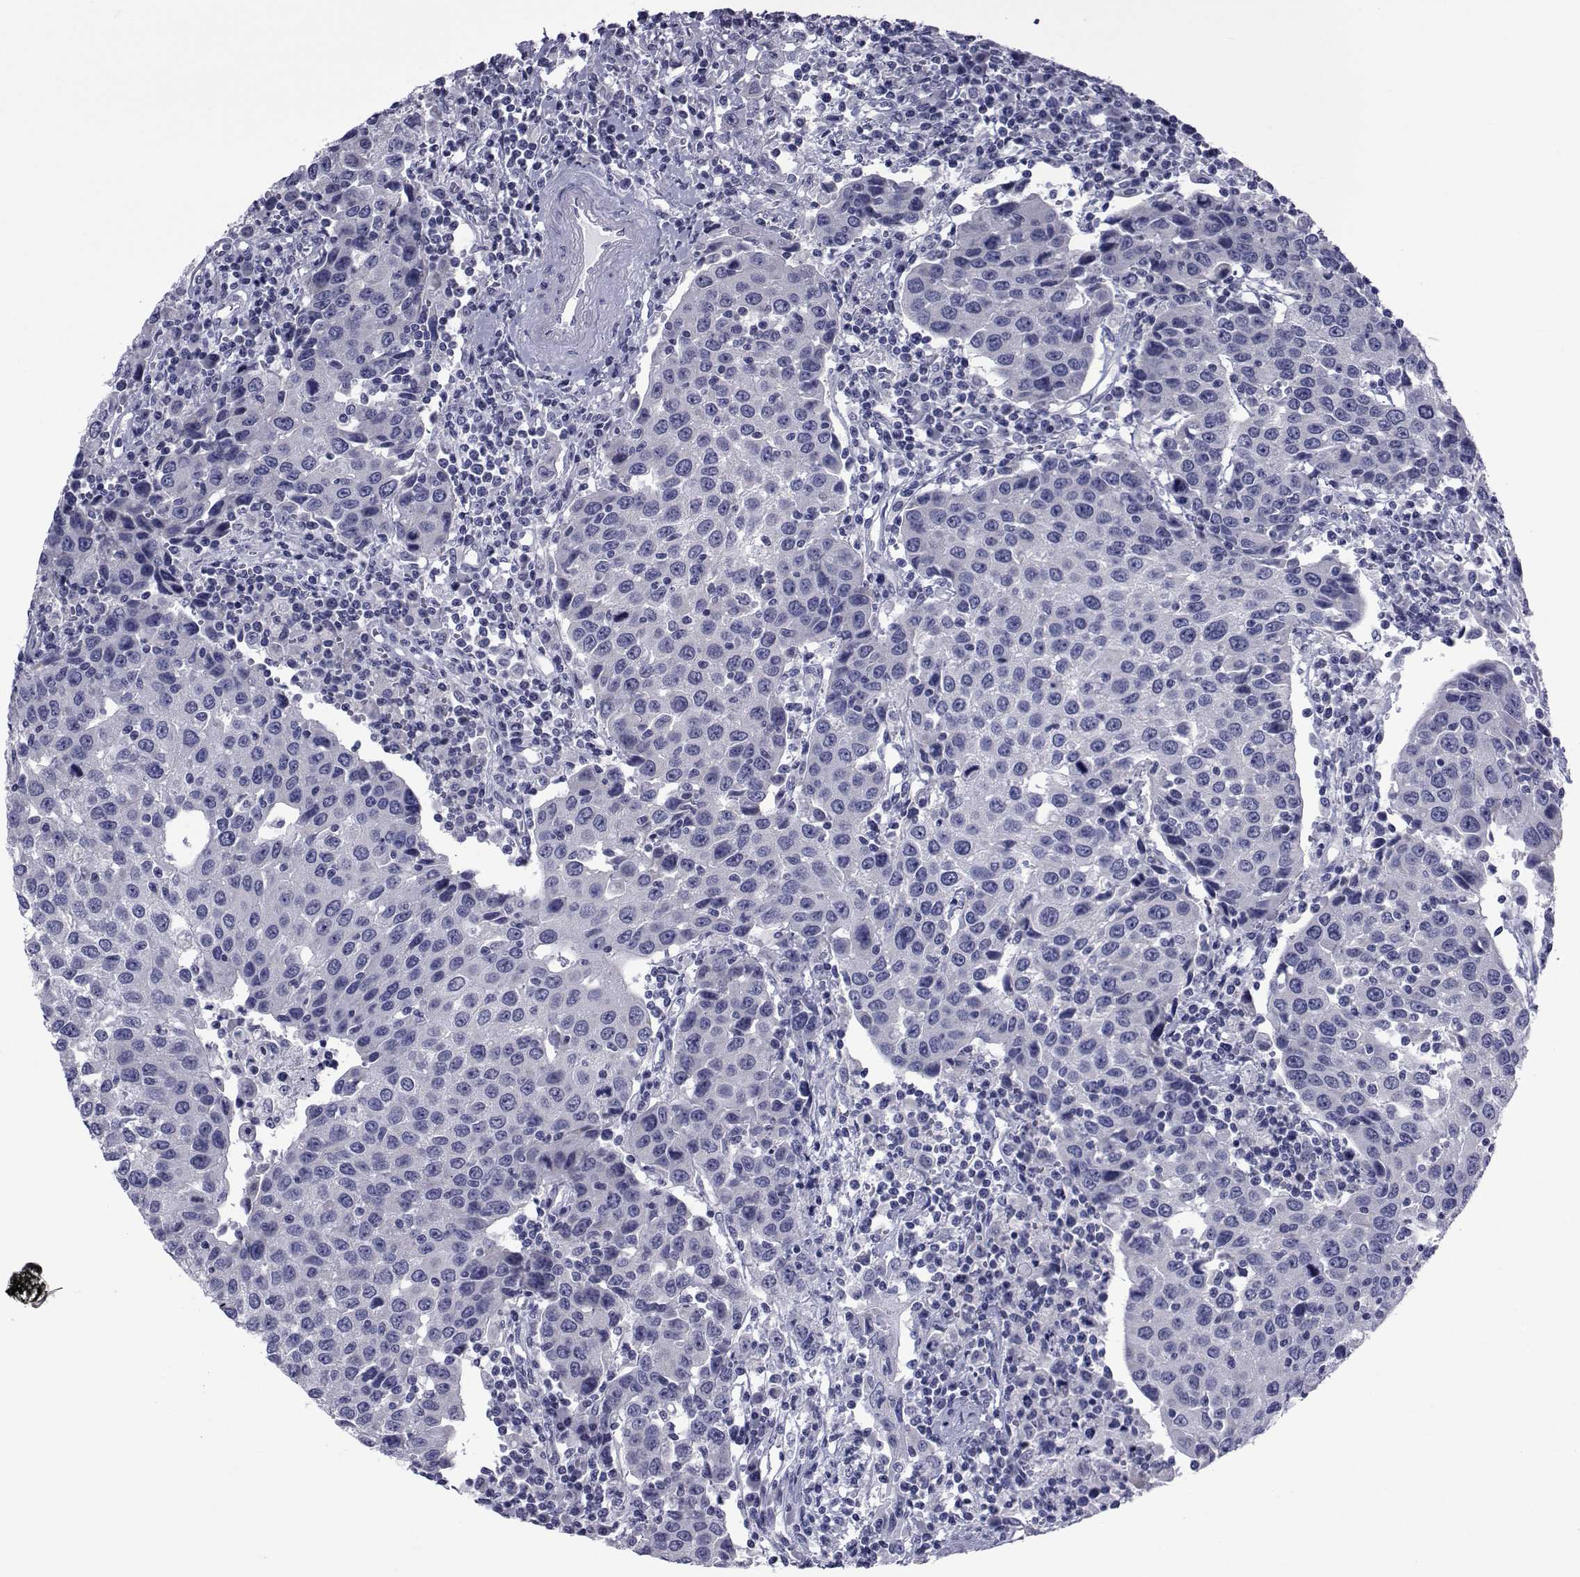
{"staining": {"intensity": "negative", "quantity": "none", "location": "none"}, "tissue": "urothelial cancer", "cell_type": "Tumor cells", "image_type": "cancer", "snomed": [{"axis": "morphology", "description": "Urothelial carcinoma, High grade"}, {"axis": "topography", "description": "Urinary bladder"}], "caption": "High power microscopy histopathology image of an immunohistochemistry micrograph of urothelial cancer, revealing no significant positivity in tumor cells.", "gene": "GKAP1", "patient": {"sex": "female", "age": 85}}